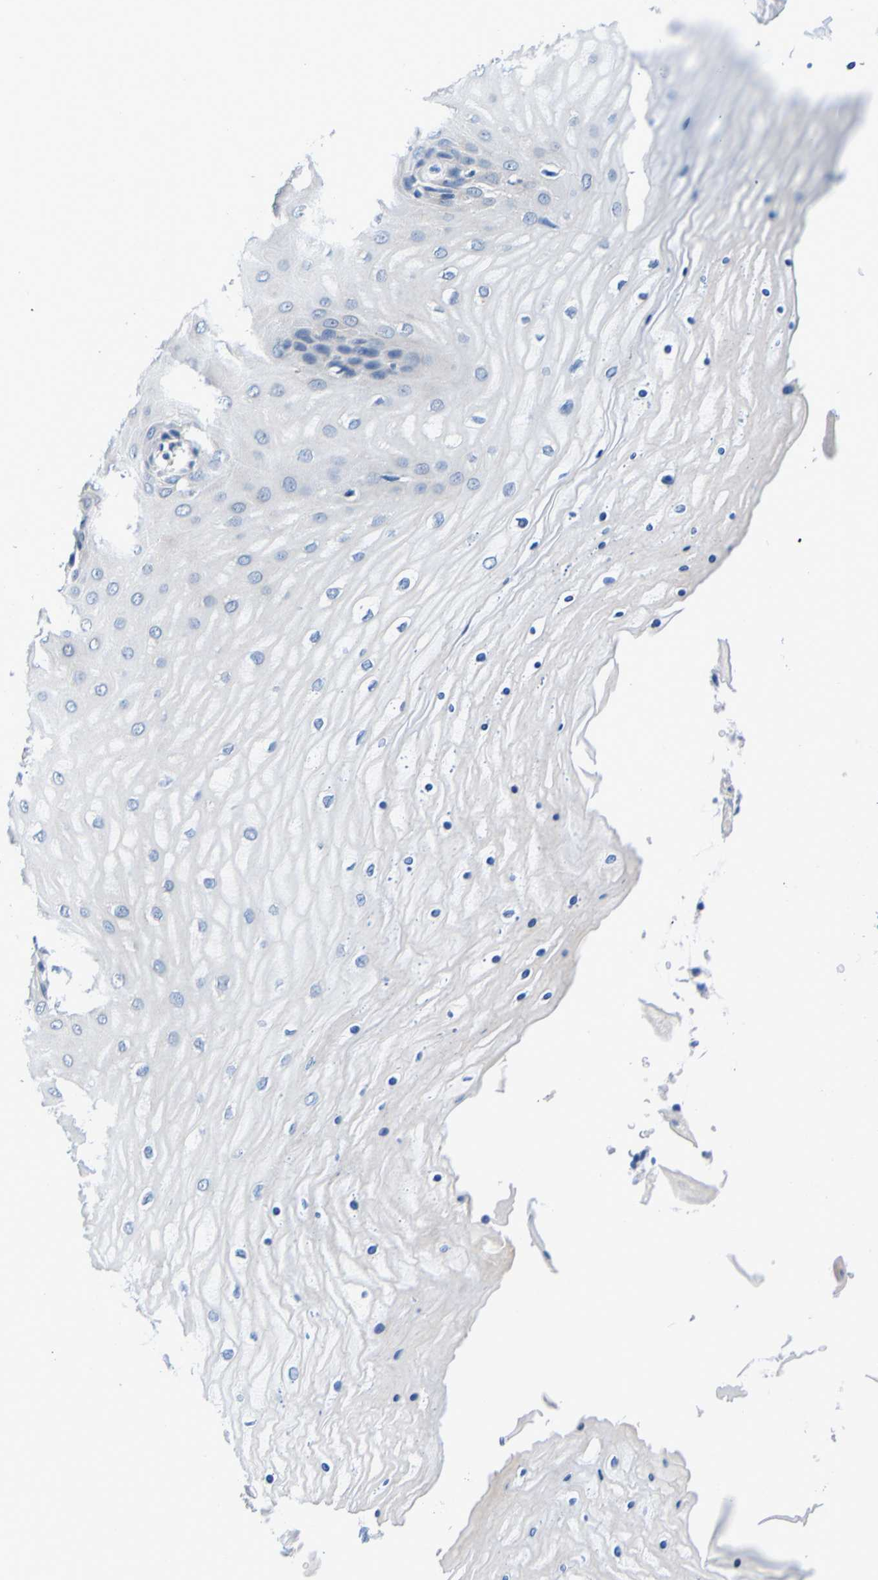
{"staining": {"intensity": "weak", "quantity": "<25%", "location": "cytoplasmic/membranous"}, "tissue": "cervix", "cell_type": "Glandular cells", "image_type": "normal", "snomed": [{"axis": "morphology", "description": "Normal tissue, NOS"}, {"axis": "topography", "description": "Cervix"}], "caption": "The photomicrograph shows no significant positivity in glandular cells of cervix.", "gene": "TNIK", "patient": {"sex": "female", "age": 55}}